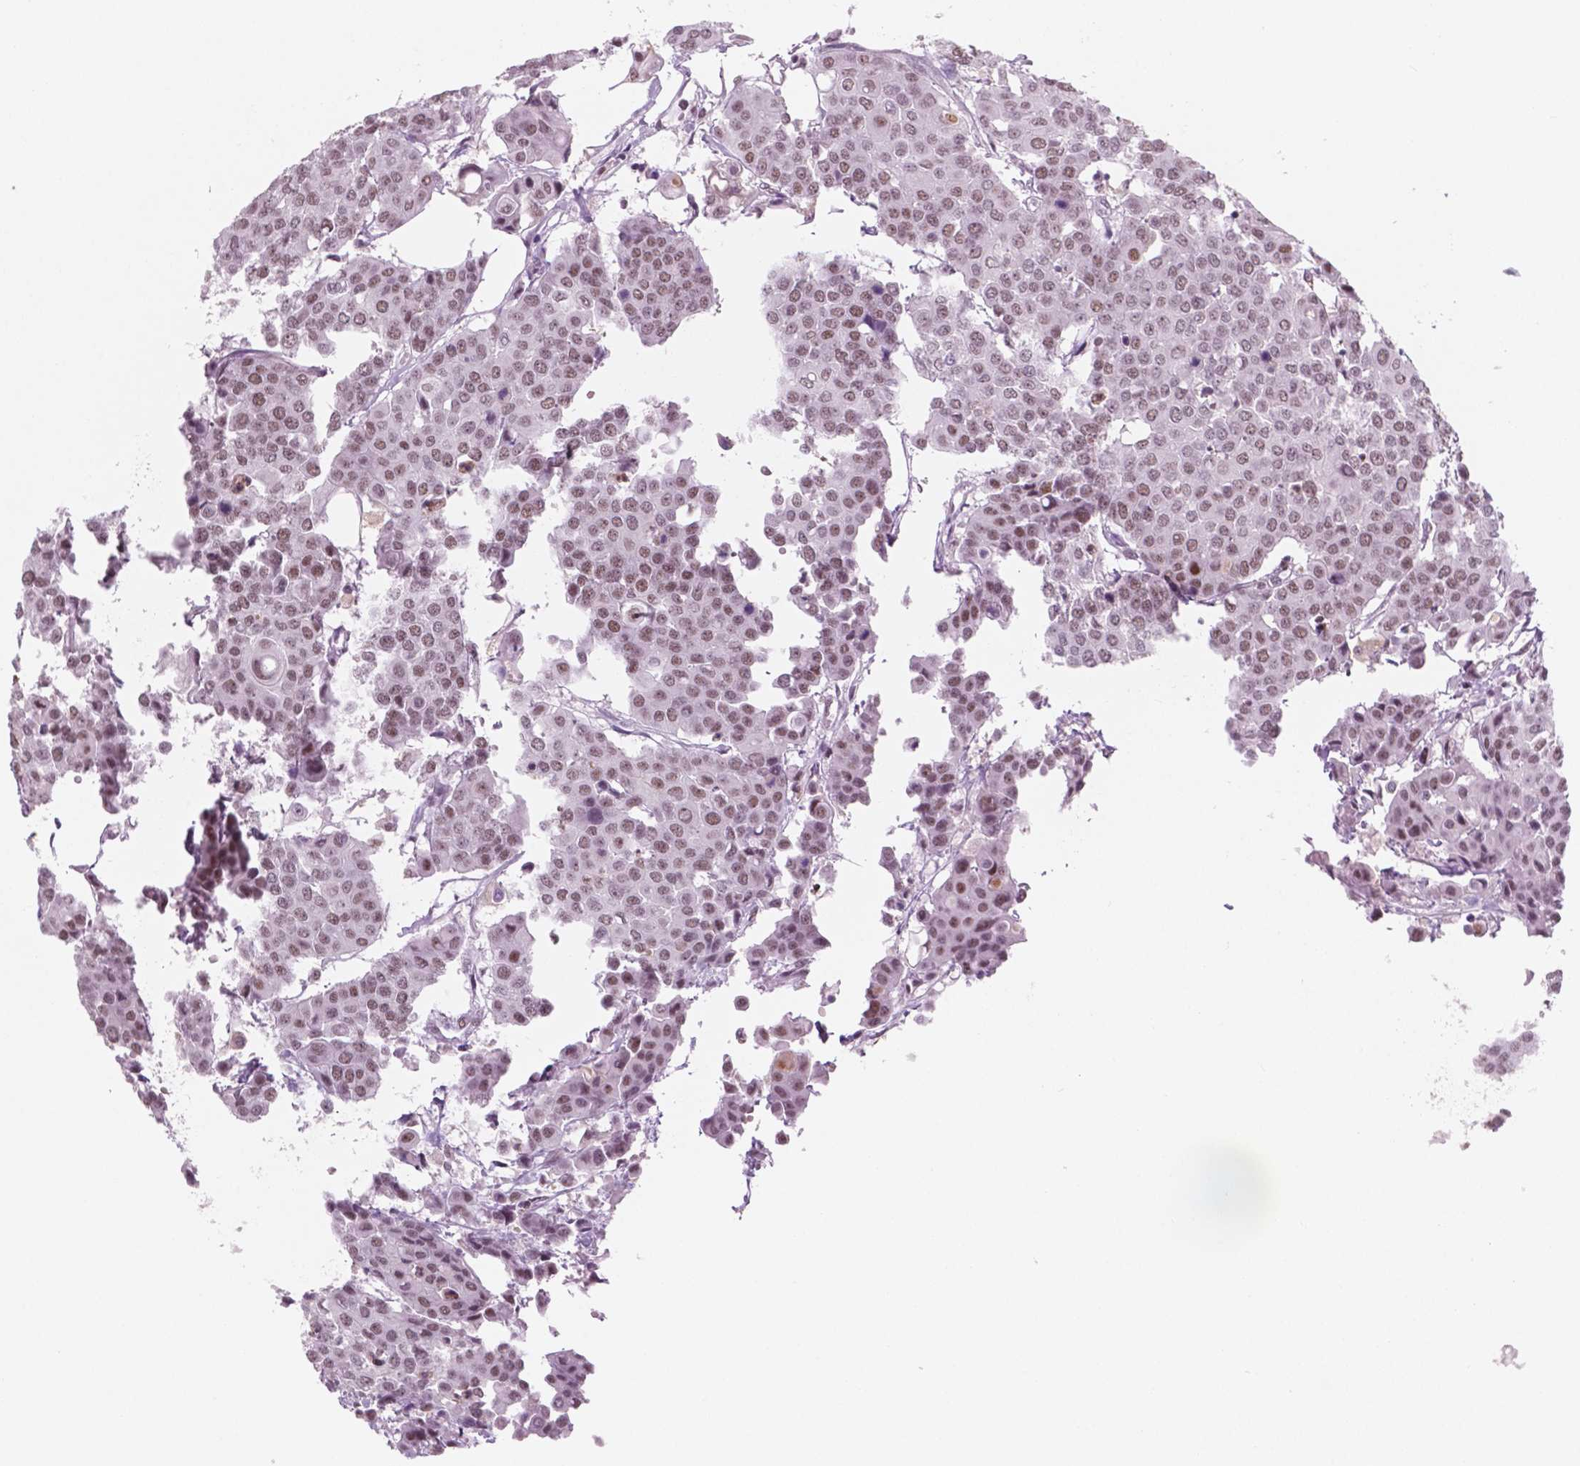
{"staining": {"intensity": "weak", "quantity": ">75%", "location": "nuclear"}, "tissue": "carcinoid", "cell_type": "Tumor cells", "image_type": "cancer", "snomed": [{"axis": "morphology", "description": "Carcinoid, malignant, NOS"}, {"axis": "topography", "description": "Colon"}], "caption": "IHC photomicrograph of neoplastic tissue: carcinoid stained using immunohistochemistry (IHC) displays low levels of weak protein expression localized specifically in the nuclear of tumor cells, appearing as a nuclear brown color.", "gene": "CTR9", "patient": {"sex": "male", "age": 81}}